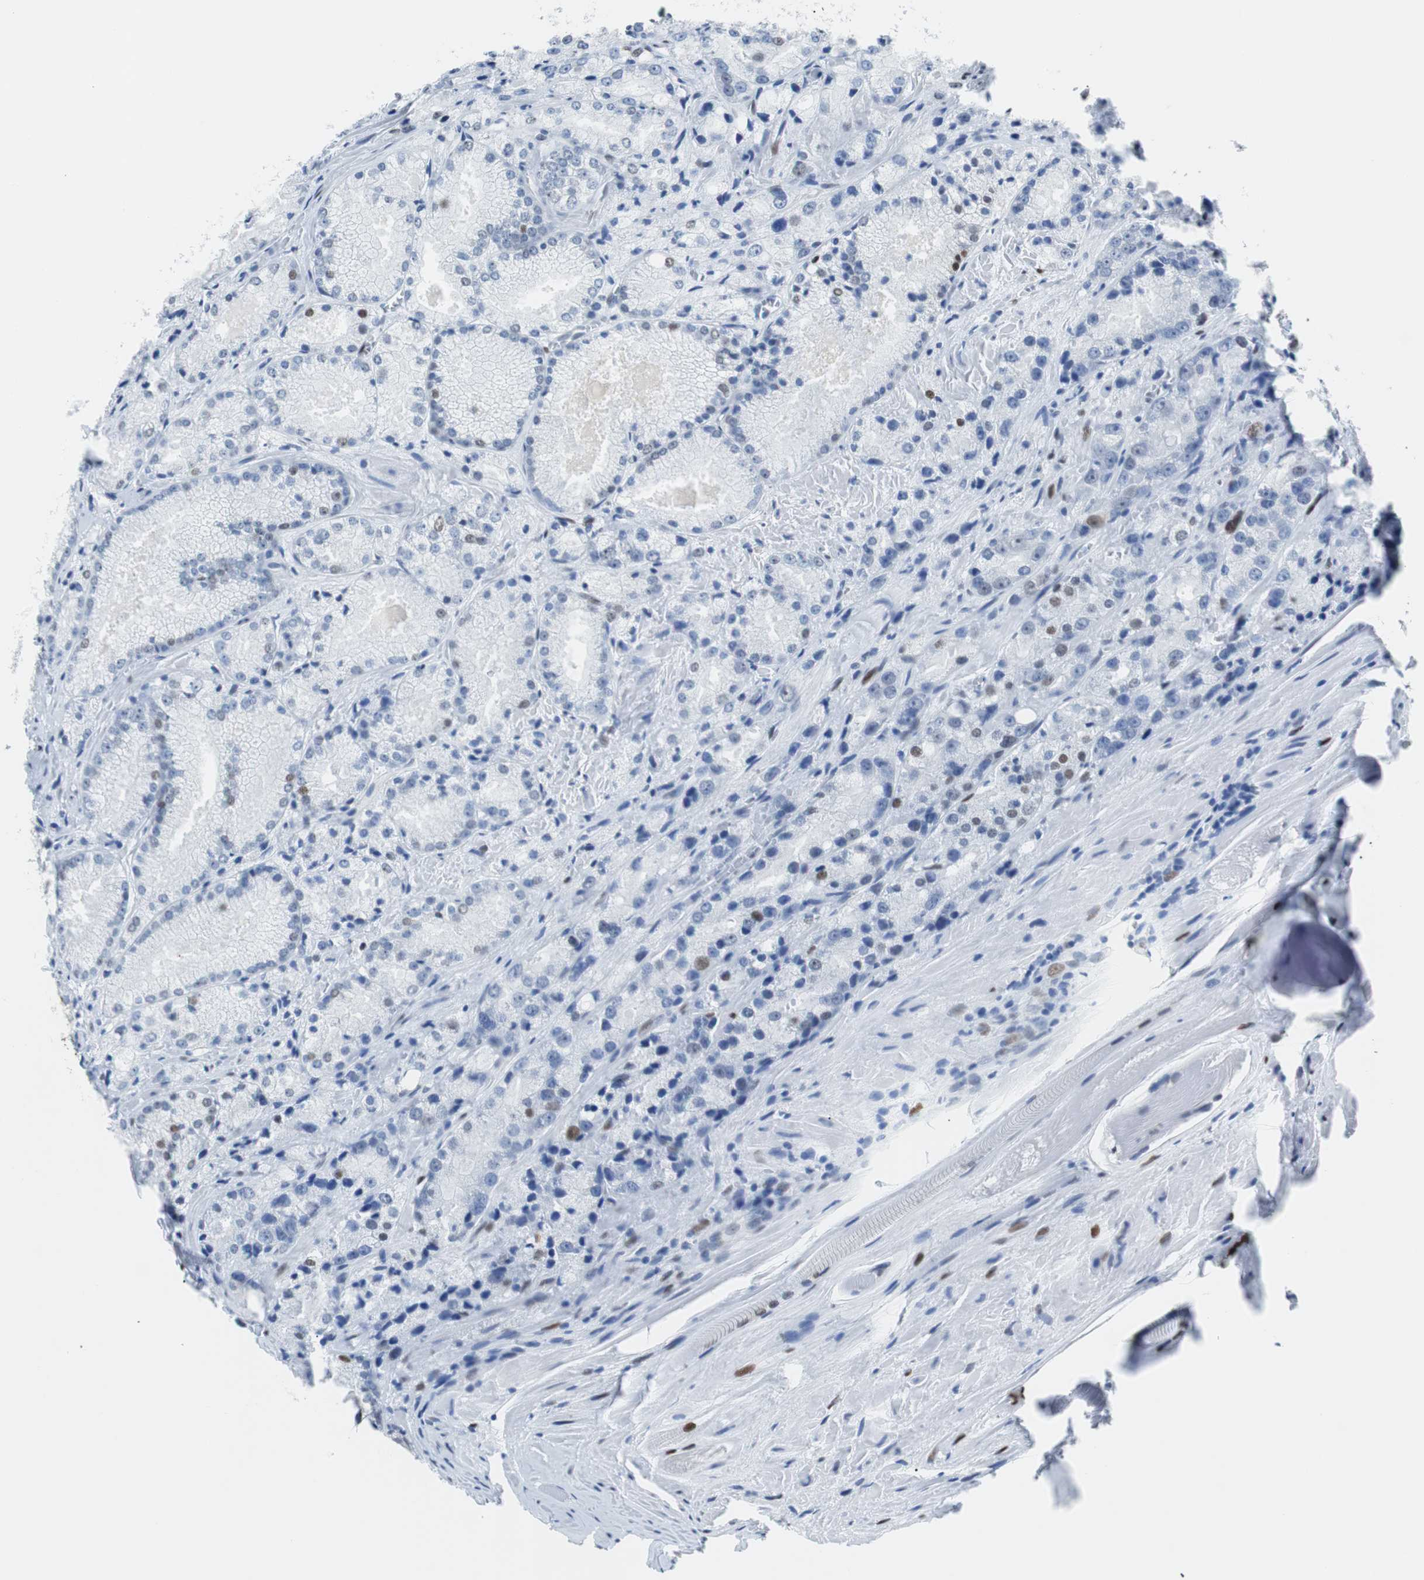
{"staining": {"intensity": "weak", "quantity": "<25%", "location": "nuclear"}, "tissue": "prostate cancer", "cell_type": "Tumor cells", "image_type": "cancer", "snomed": [{"axis": "morphology", "description": "Adenocarcinoma, Low grade"}, {"axis": "topography", "description": "Prostate"}], "caption": "Prostate cancer was stained to show a protein in brown. There is no significant expression in tumor cells. (DAB (3,3'-diaminobenzidine) immunohistochemistry with hematoxylin counter stain).", "gene": "JUN", "patient": {"sex": "male", "age": 64}}